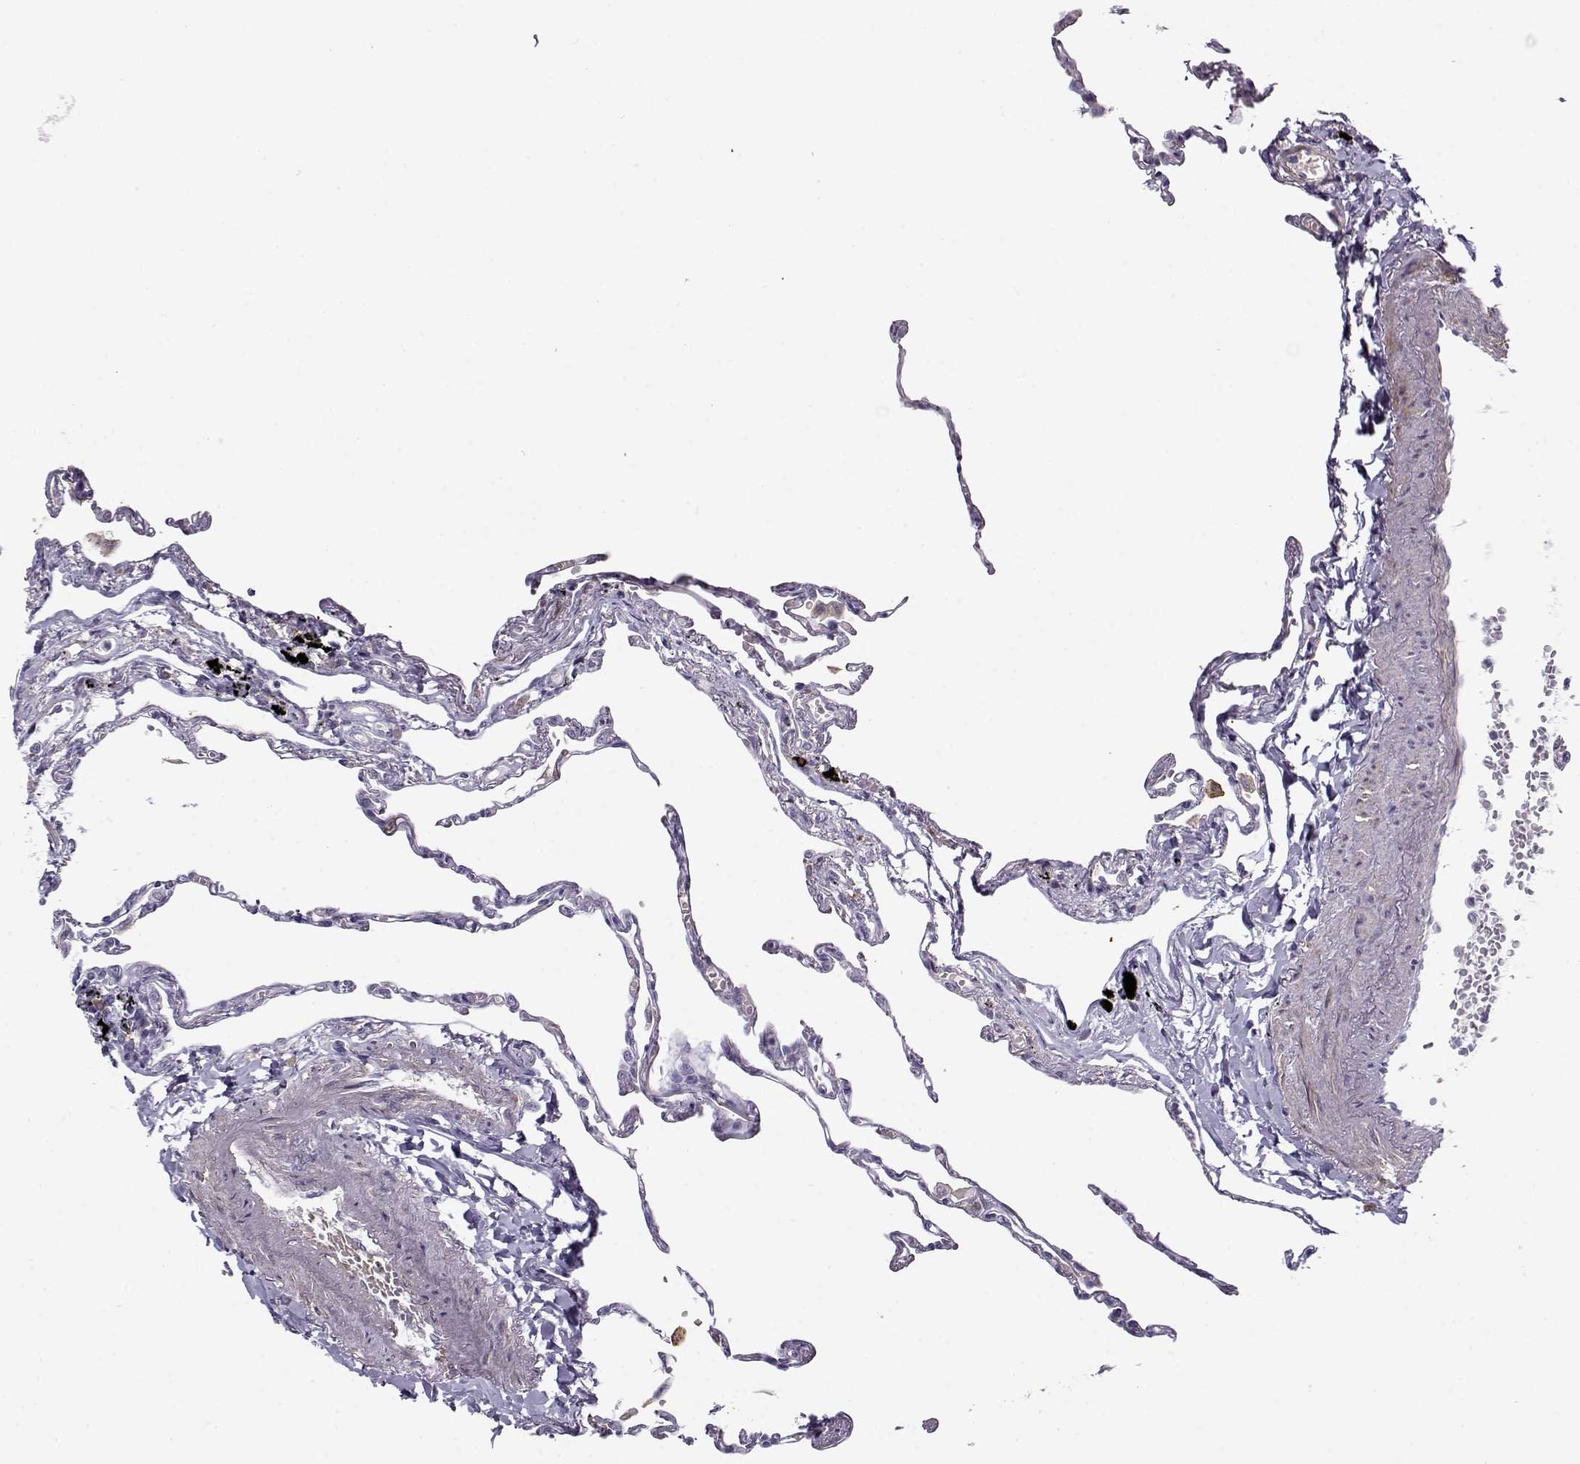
{"staining": {"intensity": "negative", "quantity": "none", "location": "none"}, "tissue": "lung", "cell_type": "Alveolar cells", "image_type": "normal", "snomed": [{"axis": "morphology", "description": "Normal tissue, NOS"}, {"axis": "topography", "description": "Lung"}], "caption": "Immunohistochemistry micrograph of unremarkable lung stained for a protein (brown), which displays no staining in alveolar cells. Nuclei are stained in blue.", "gene": "UCP3", "patient": {"sex": "male", "age": 78}}